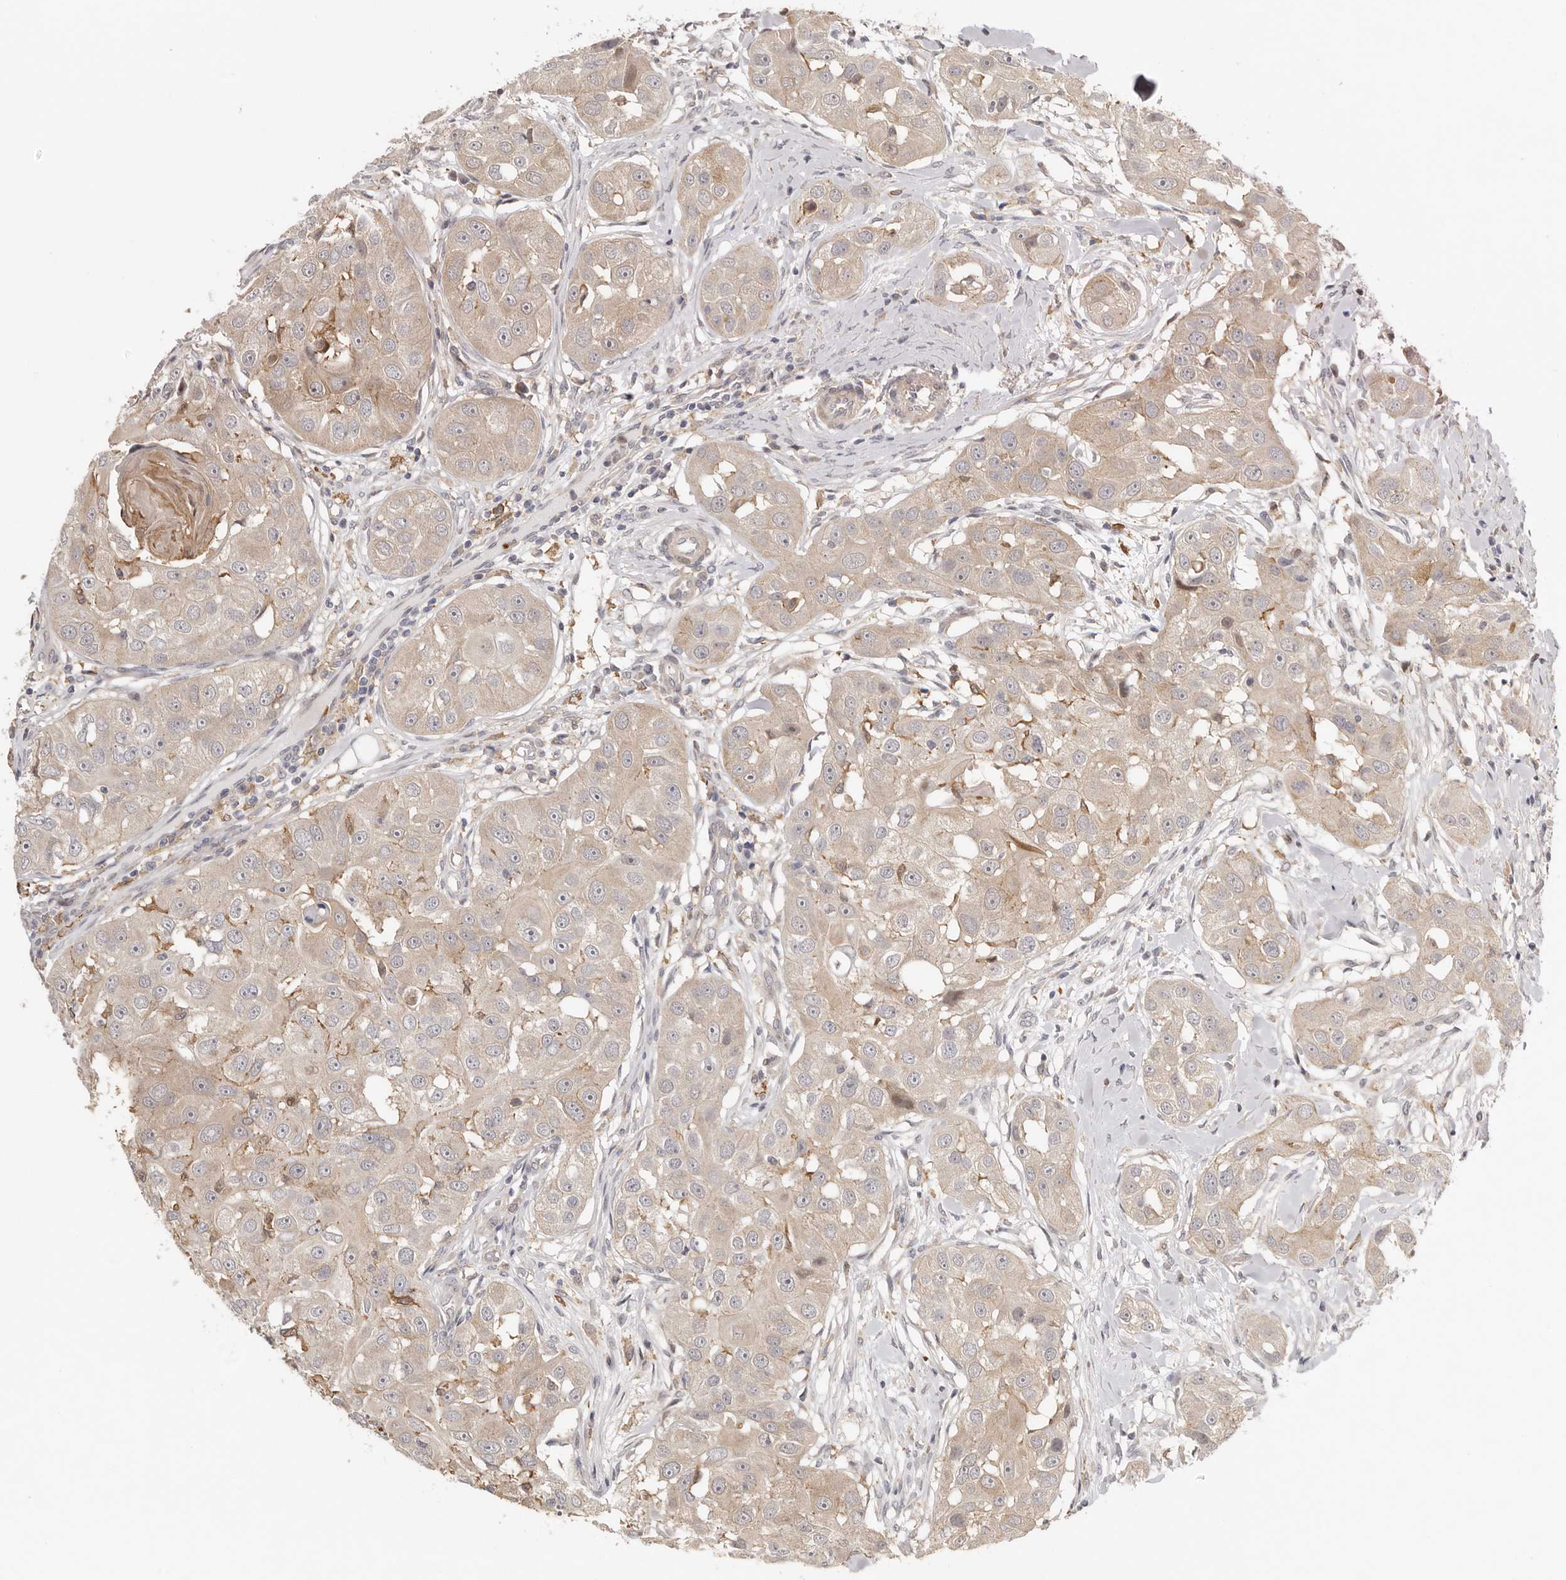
{"staining": {"intensity": "weak", "quantity": "25%-75%", "location": "cytoplasmic/membranous"}, "tissue": "head and neck cancer", "cell_type": "Tumor cells", "image_type": "cancer", "snomed": [{"axis": "morphology", "description": "Normal tissue, NOS"}, {"axis": "morphology", "description": "Squamous cell carcinoma, NOS"}, {"axis": "topography", "description": "Skeletal muscle"}, {"axis": "topography", "description": "Head-Neck"}], "caption": "Immunohistochemistry (IHC) (DAB) staining of head and neck squamous cell carcinoma demonstrates weak cytoplasmic/membranous protein expression in approximately 25%-75% of tumor cells.", "gene": "MSRB2", "patient": {"sex": "male", "age": 51}}